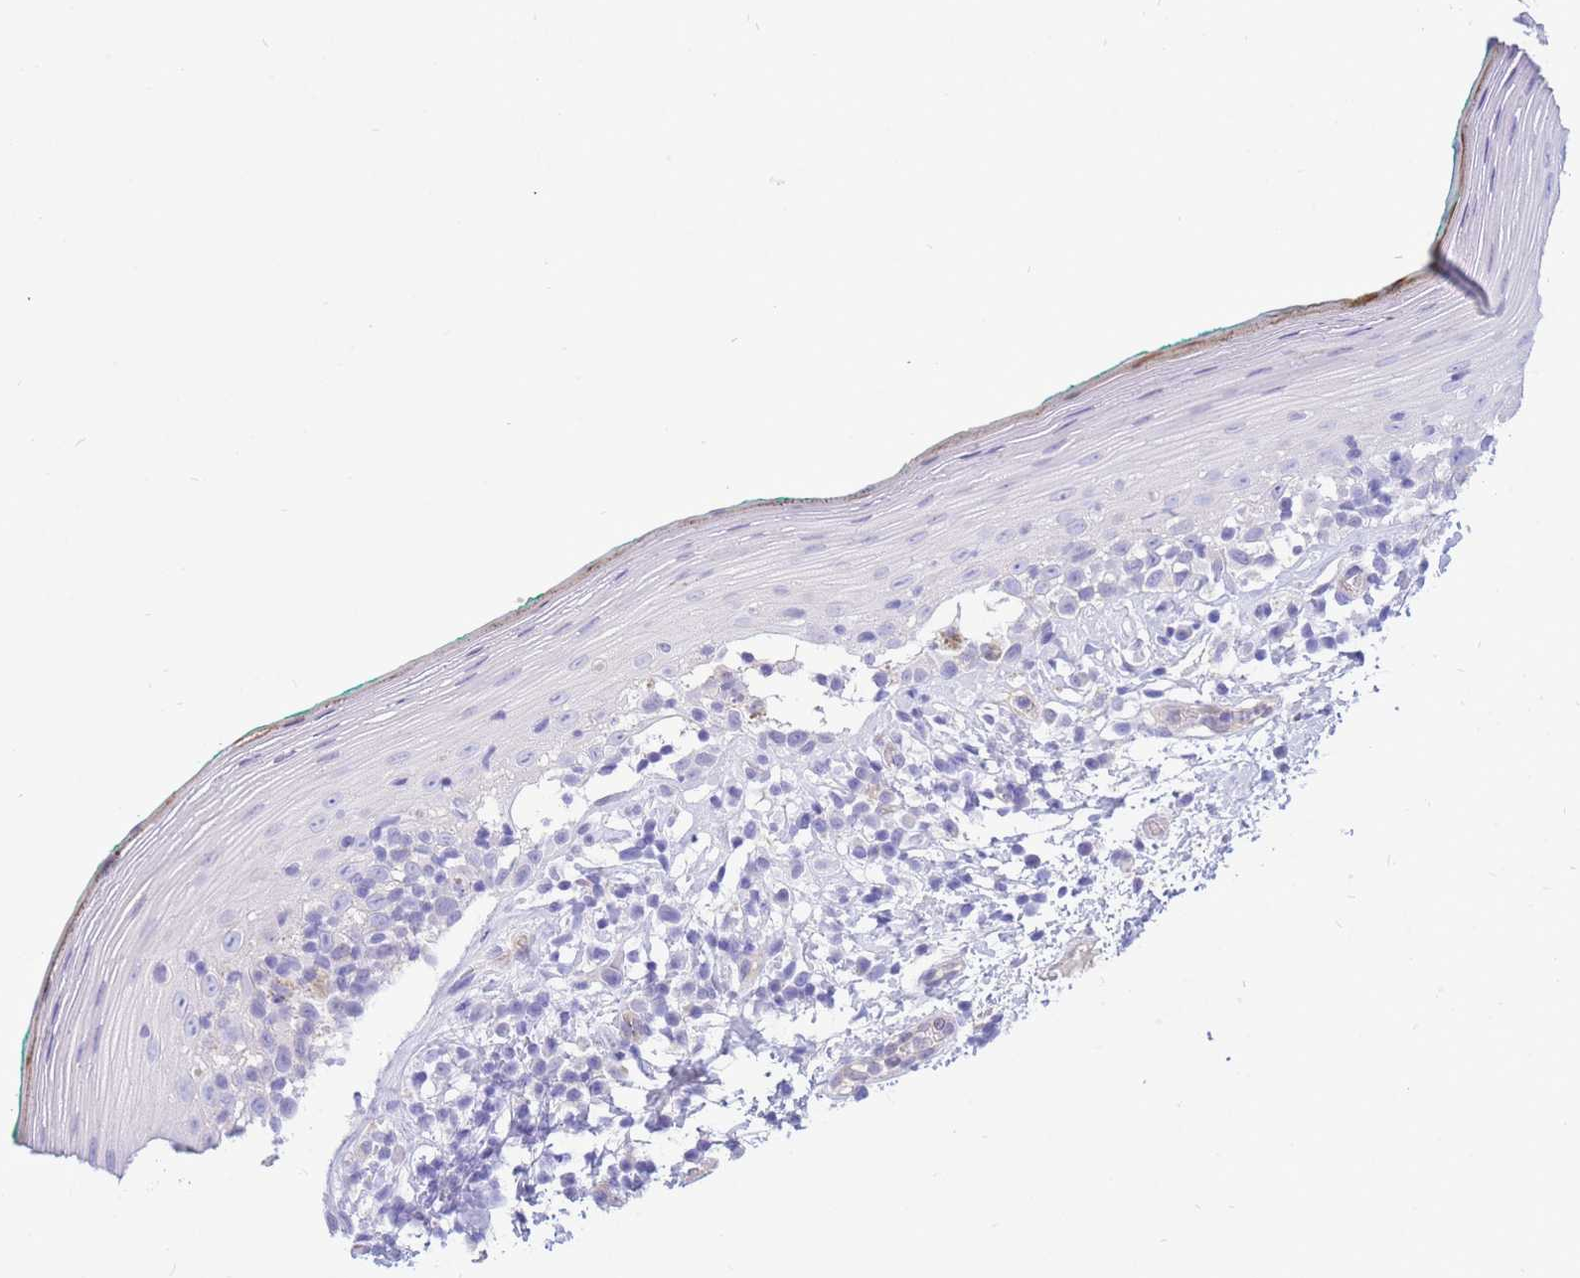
{"staining": {"intensity": "negative", "quantity": "none", "location": "none"}, "tissue": "oral mucosa", "cell_type": "Squamous epithelial cells", "image_type": "normal", "snomed": [{"axis": "morphology", "description": "Normal tissue, NOS"}, {"axis": "topography", "description": "Oral tissue"}], "caption": "This is an IHC photomicrograph of normal oral mucosa. There is no positivity in squamous epithelial cells.", "gene": "SULT1A1", "patient": {"sex": "female", "age": 83}}